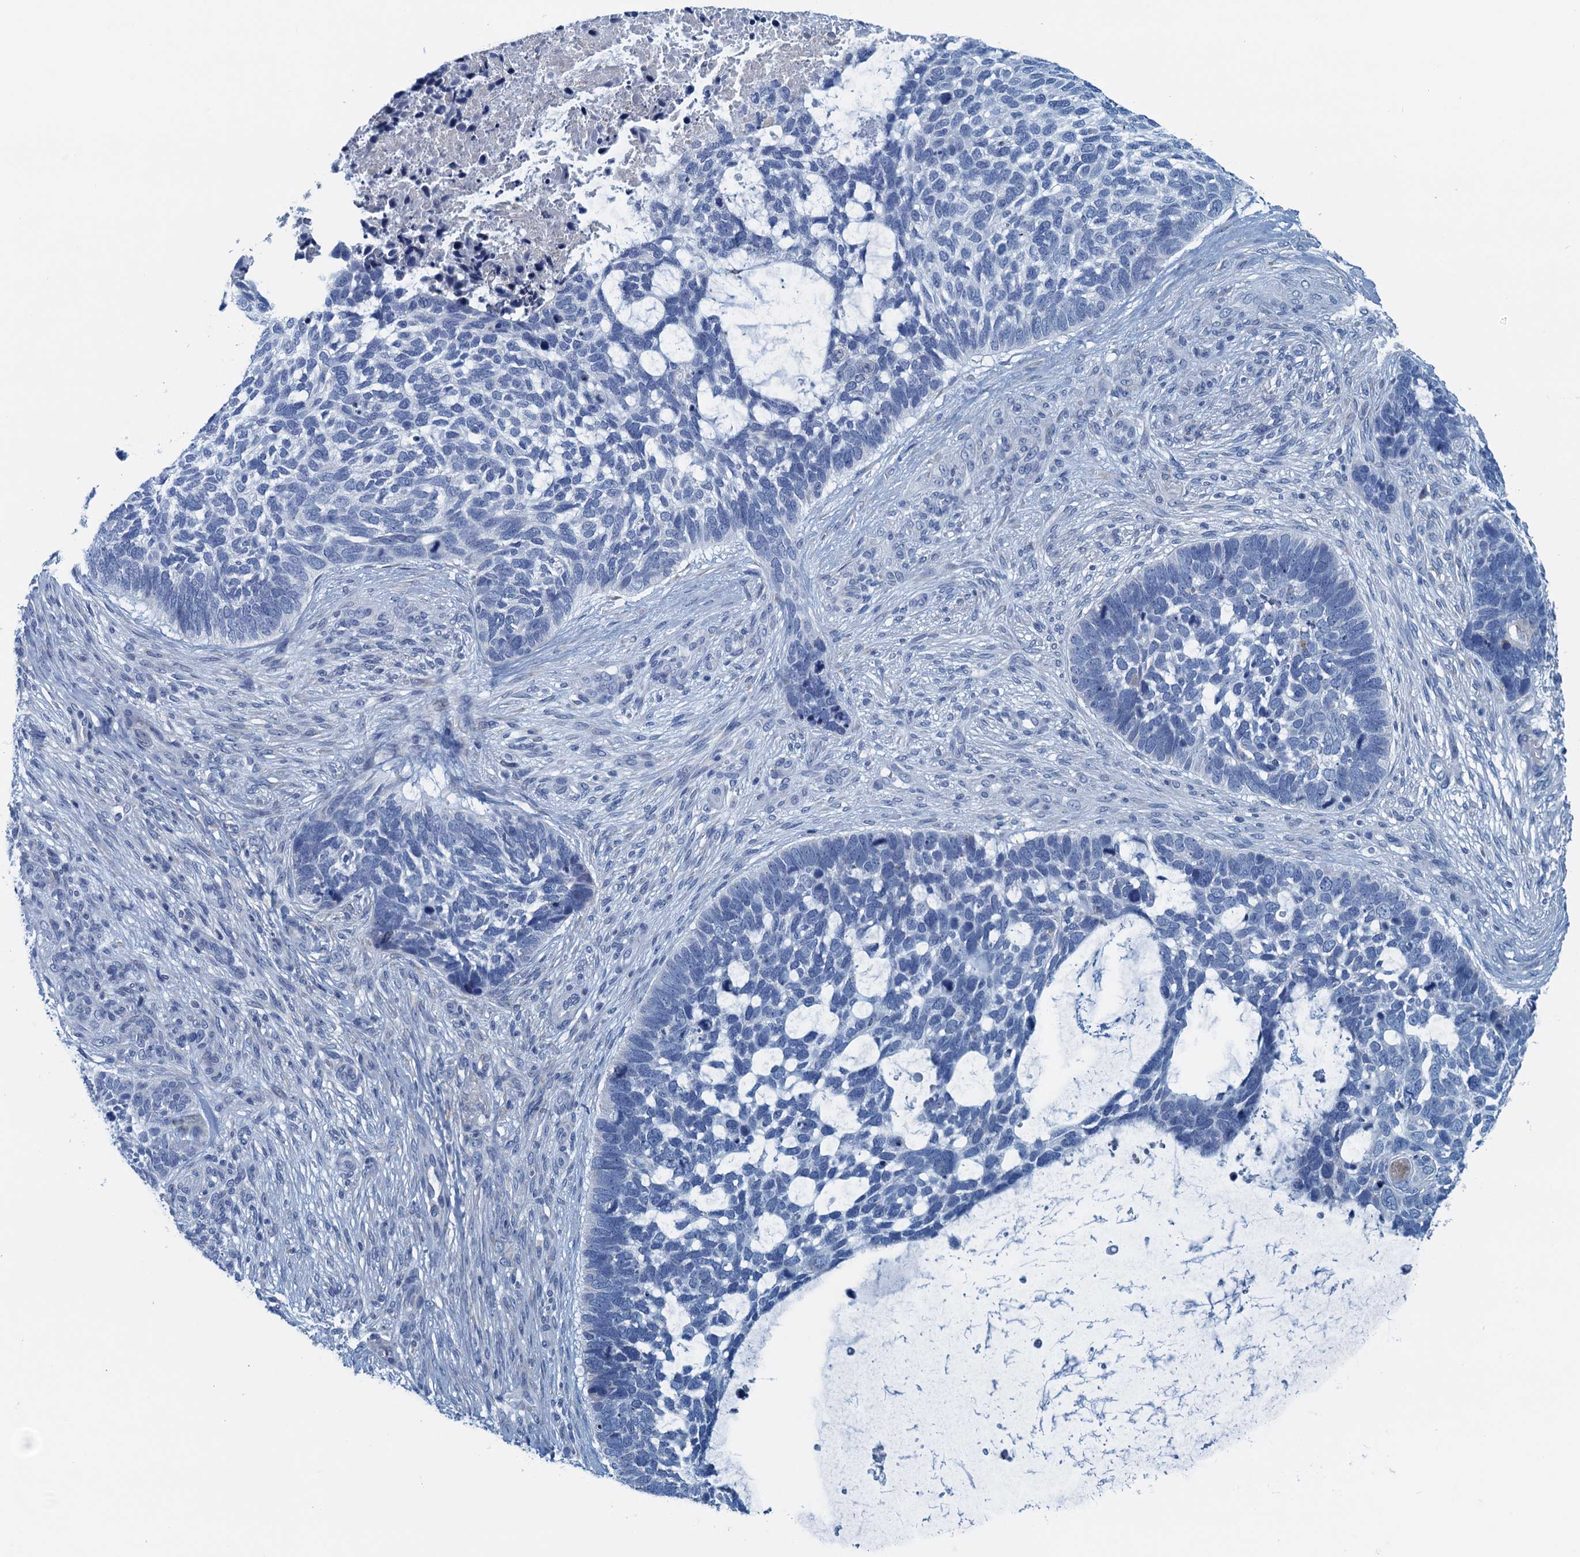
{"staining": {"intensity": "negative", "quantity": "none", "location": "none"}, "tissue": "skin cancer", "cell_type": "Tumor cells", "image_type": "cancer", "snomed": [{"axis": "morphology", "description": "Basal cell carcinoma"}, {"axis": "topography", "description": "Skin"}], "caption": "Immunohistochemistry histopathology image of neoplastic tissue: human skin basal cell carcinoma stained with DAB exhibits no significant protein positivity in tumor cells.", "gene": "C10orf88", "patient": {"sex": "male", "age": 88}}